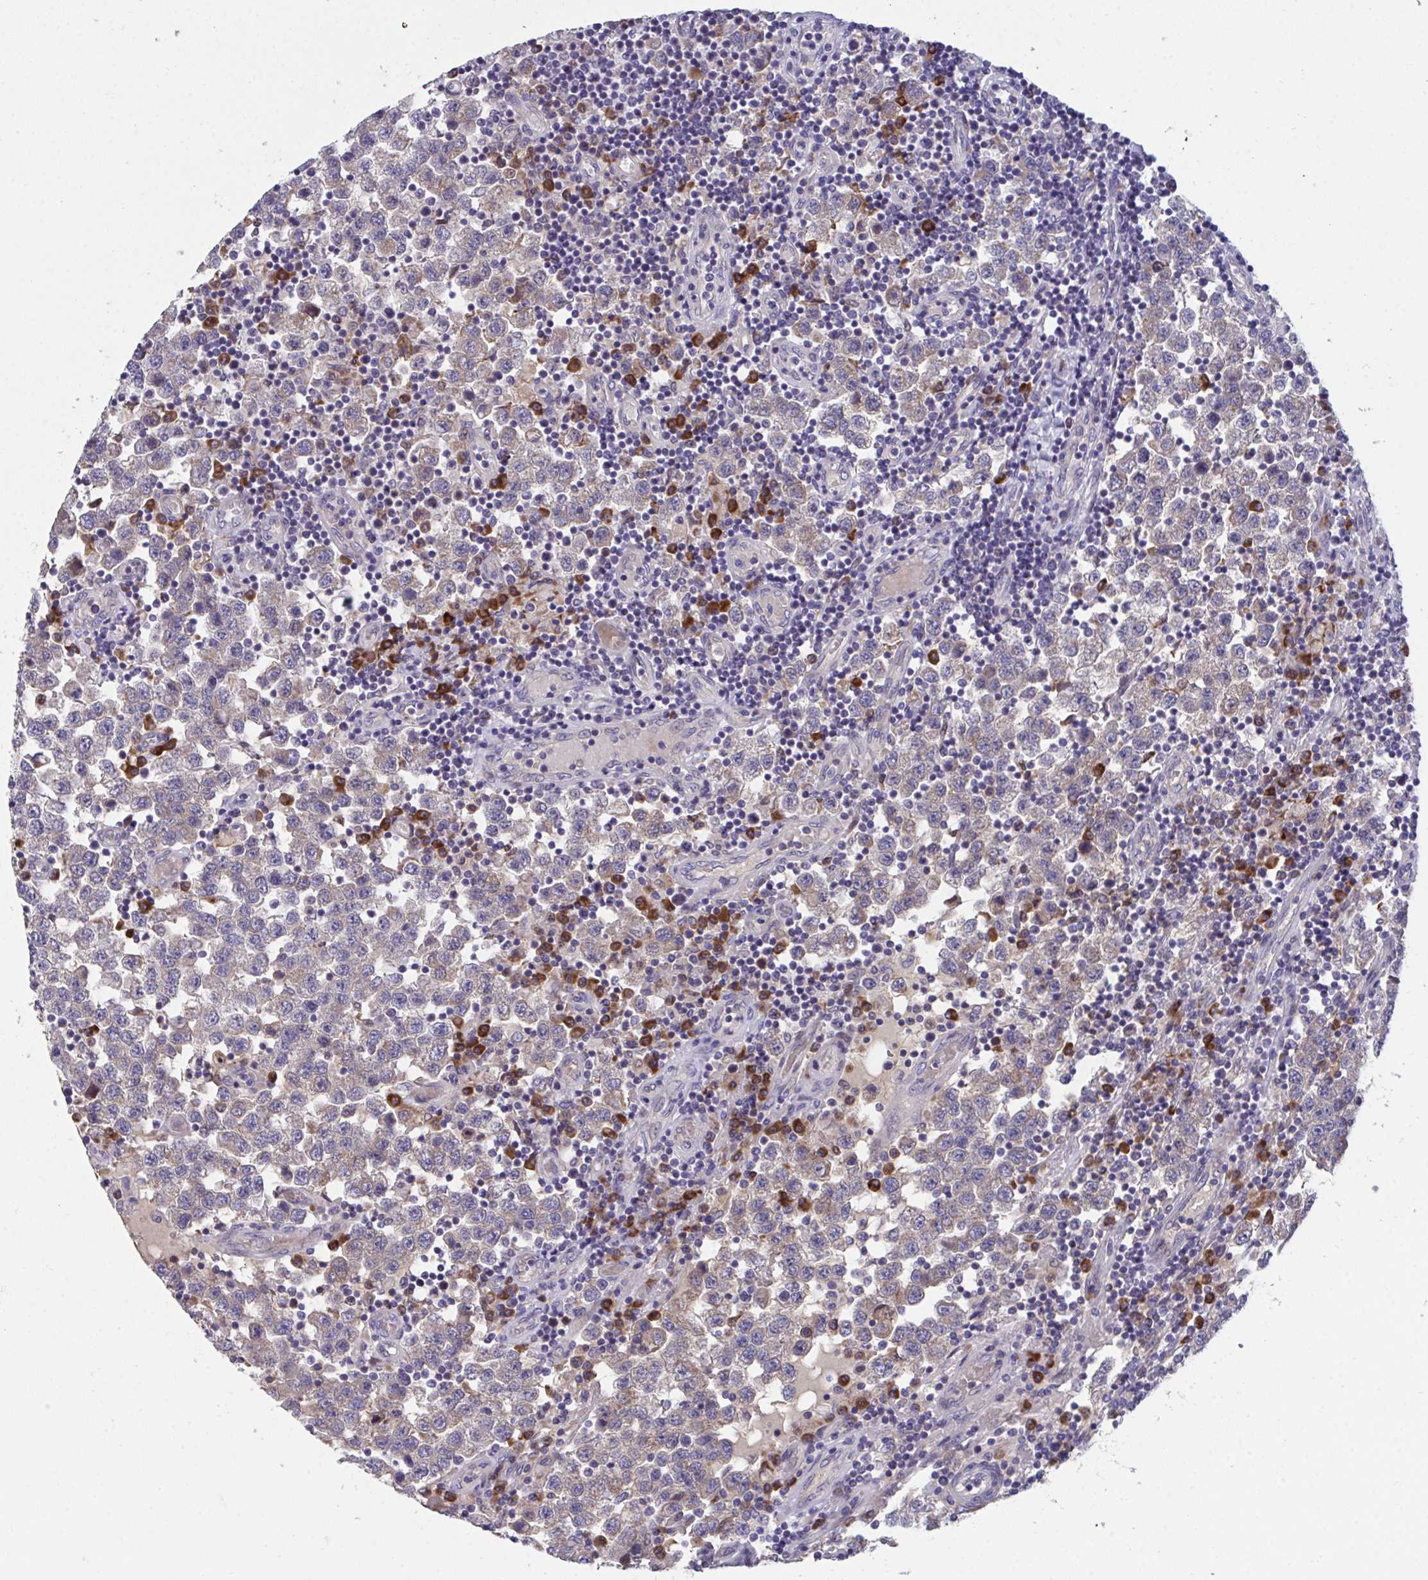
{"staining": {"intensity": "weak", "quantity": "25%-75%", "location": "cytoplasmic/membranous"}, "tissue": "testis cancer", "cell_type": "Tumor cells", "image_type": "cancer", "snomed": [{"axis": "morphology", "description": "Seminoma, NOS"}, {"axis": "topography", "description": "Testis"}], "caption": "Approximately 25%-75% of tumor cells in human testis seminoma display weak cytoplasmic/membranous protein expression as visualized by brown immunohistochemical staining.", "gene": "SUSD4", "patient": {"sex": "male", "age": 34}}